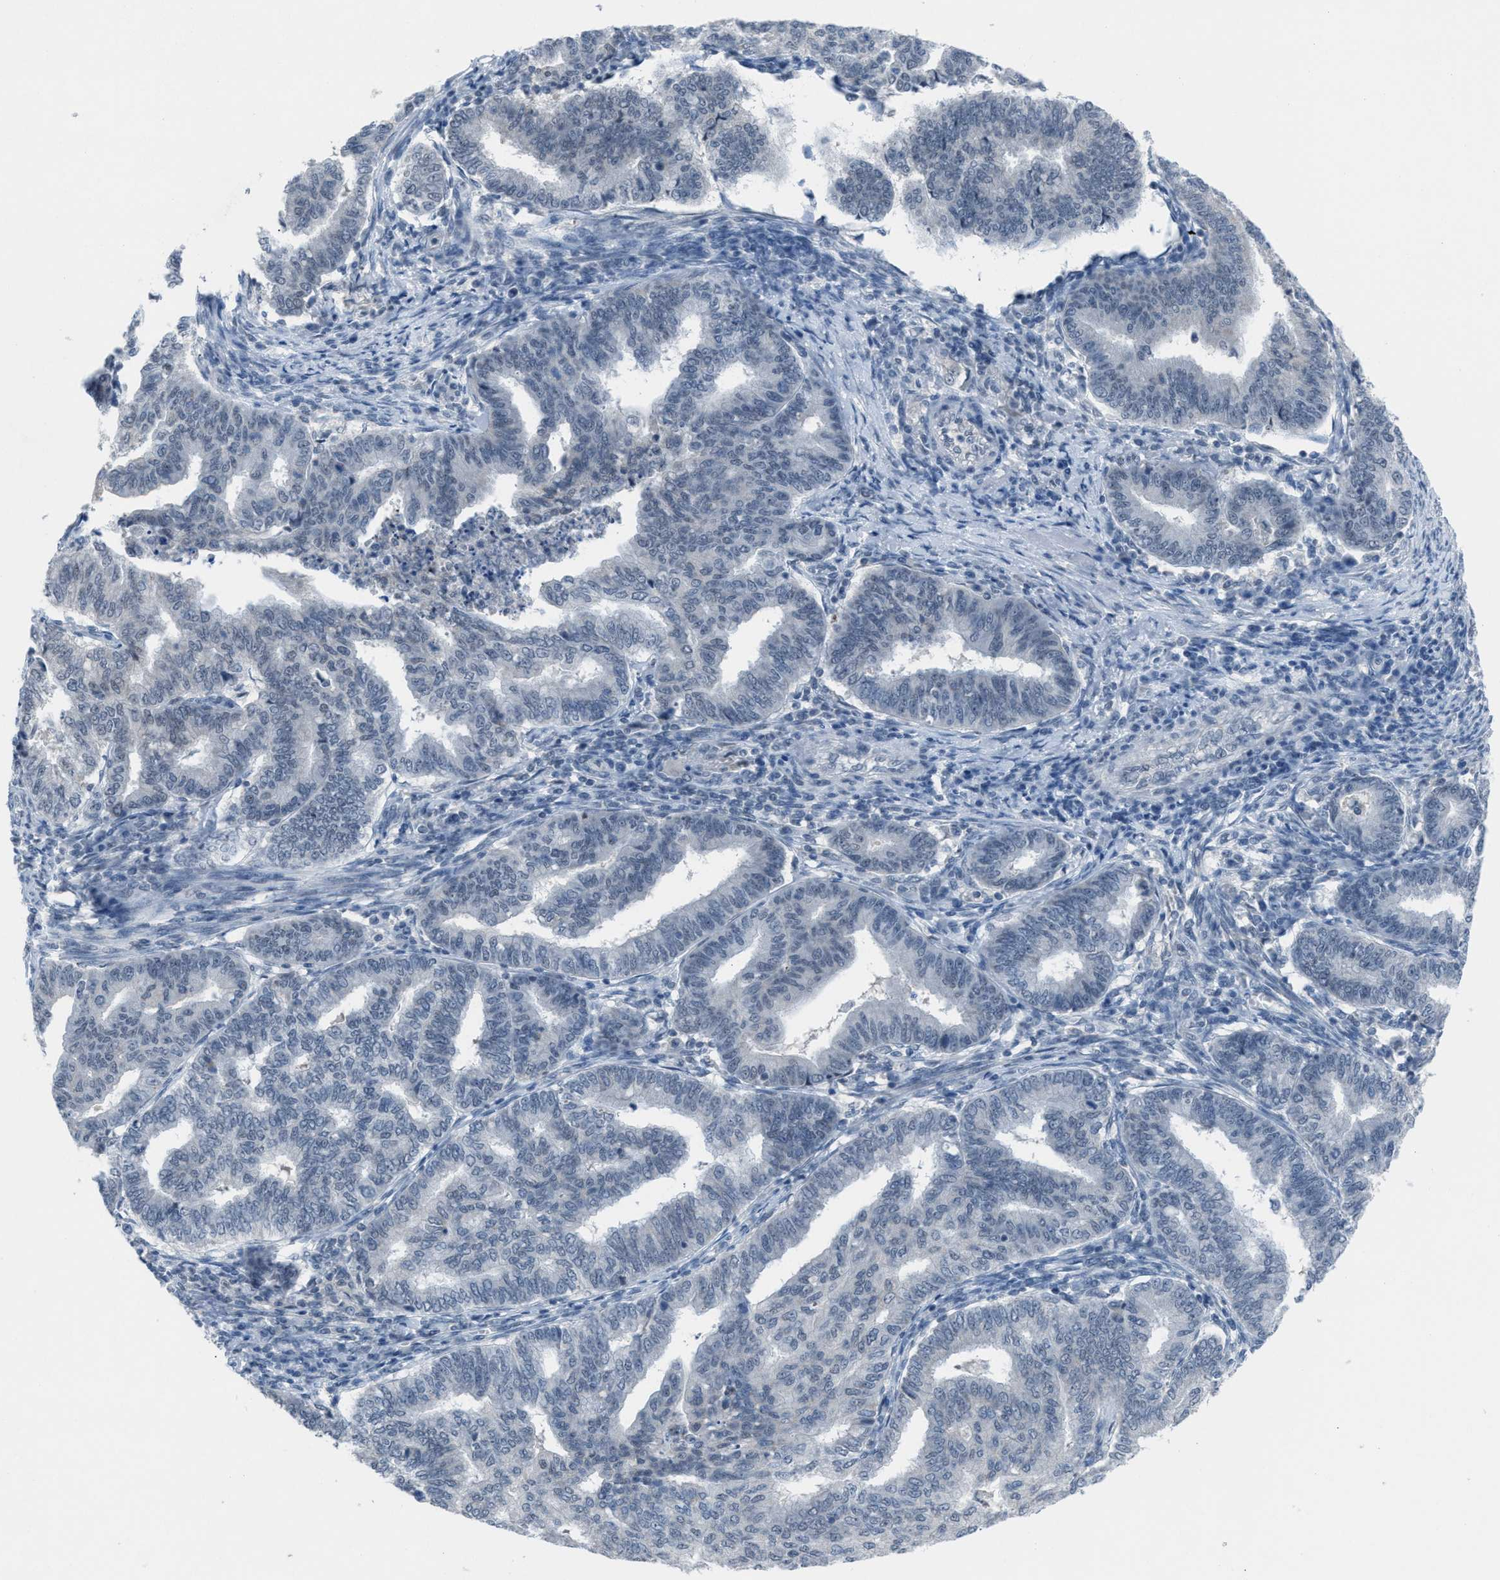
{"staining": {"intensity": "negative", "quantity": "none", "location": "none"}, "tissue": "endometrial cancer", "cell_type": "Tumor cells", "image_type": "cancer", "snomed": [{"axis": "morphology", "description": "Polyp, NOS"}, {"axis": "morphology", "description": "Adenocarcinoma, NOS"}, {"axis": "morphology", "description": "Adenoma, NOS"}, {"axis": "topography", "description": "Endometrium"}], "caption": "Immunohistochemical staining of endometrial cancer (polyp) displays no significant staining in tumor cells.", "gene": "ANAPC11", "patient": {"sex": "female", "age": 79}}